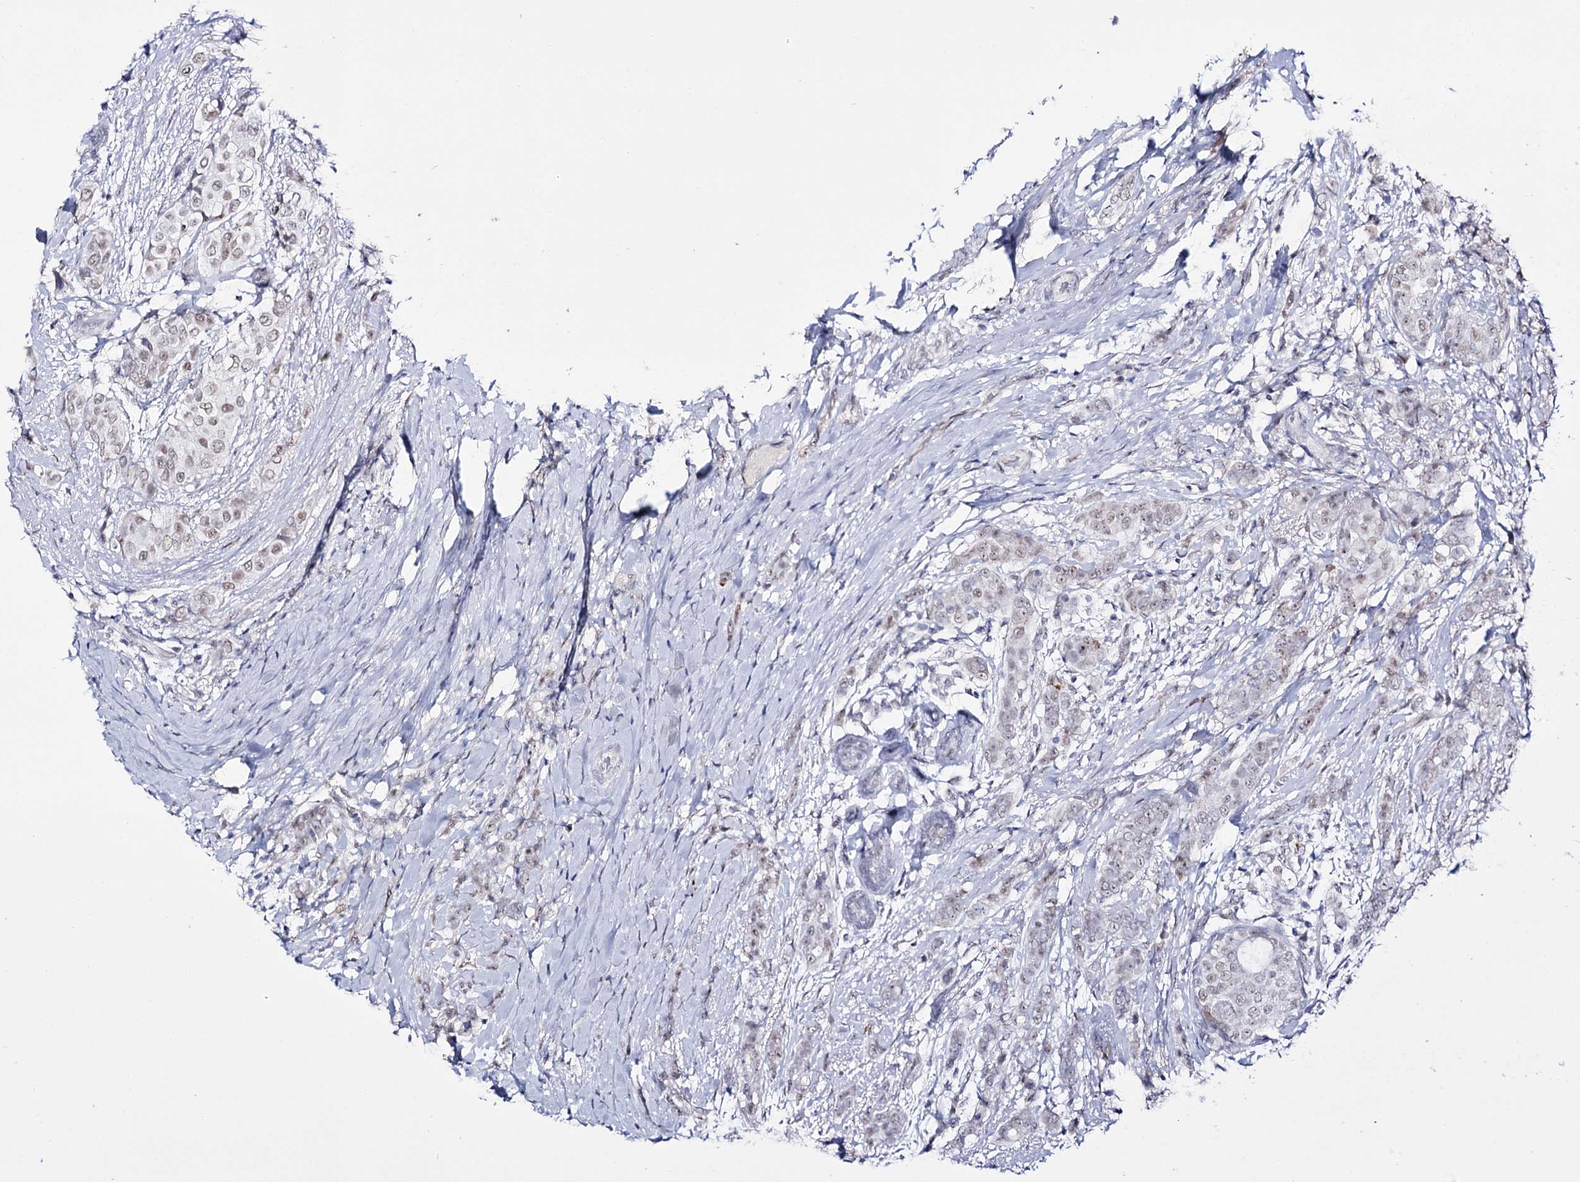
{"staining": {"intensity": "weak", "quantity": "<25%", "location": "nuclear"}, "tissue": "breast cancer", "cell_type": "Tumor cells", "image_type": "cancer", "snomed": [{"axis": "morphology", "description": "Lobular carcinoma"}, {"axis": "topography", "description": "Breast"}], "caption": "Tumor cells show no significant protein positivity in breast lobular carcinoma.", "gene": "RBM15B", "patient": {"sex": "female", "age": 51}}